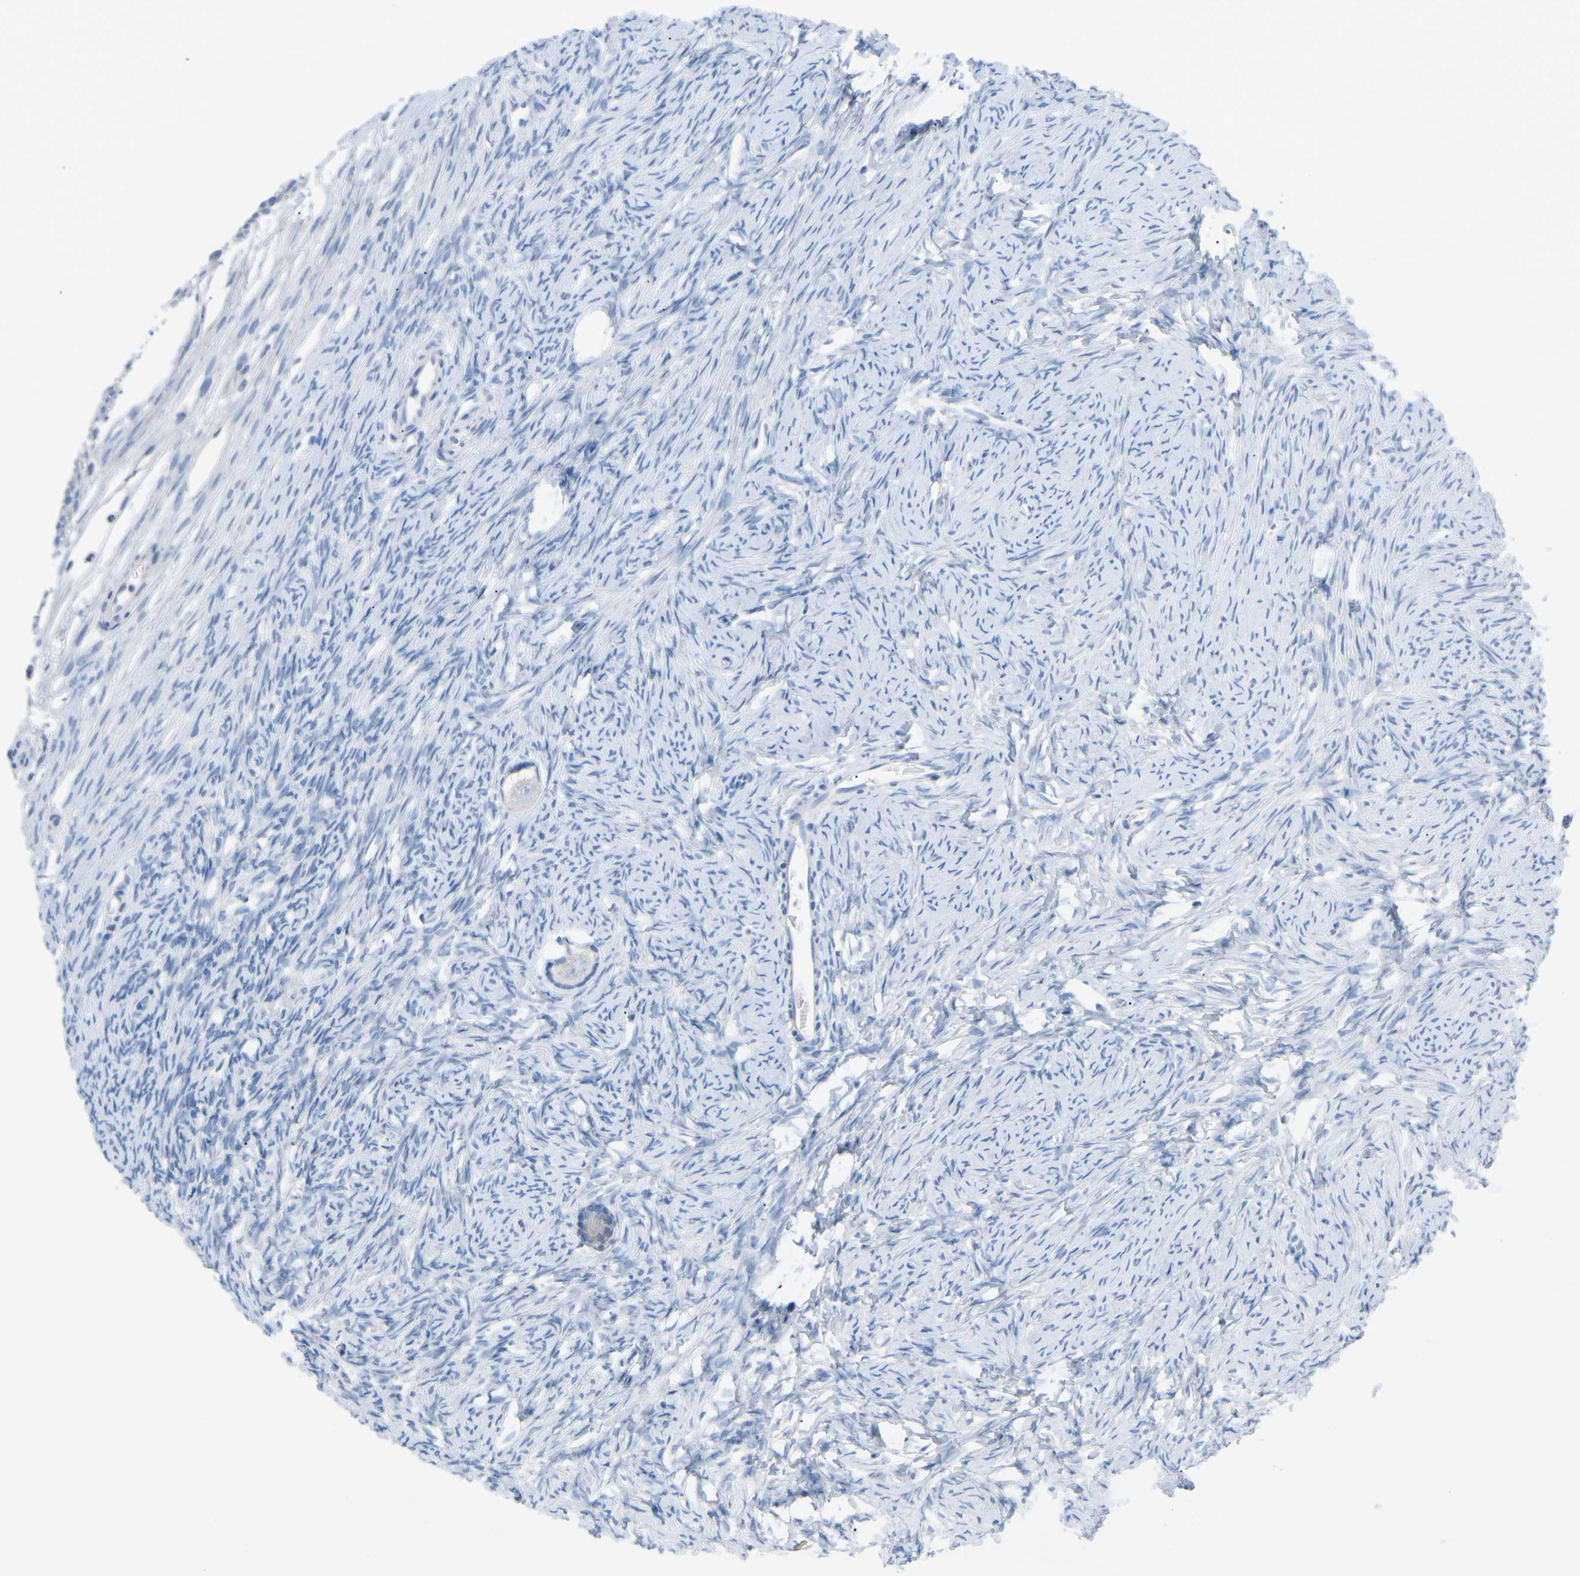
{"staining": {"intensity": "negative", "quantity": "none", "location": "none"}, "tissue": "ovary", "cell_type": "Follicle cells", "image_type": "normal", "snomed": [{"axis": "morphology", "description": "Normal tissue, NOS"}, {"axis": "topography", "description": "Ovary"}], "caption": "The micrograph shows no staining of follicle cells in unremarkable ovary. The staining was performed using DAB to visualize the protein expression in brown, while the nuclei were stained in blue with hematoxylin (Magnification: 20x).", "gene": "HBG2", "patient": {"sex": "female", "age": 33}}